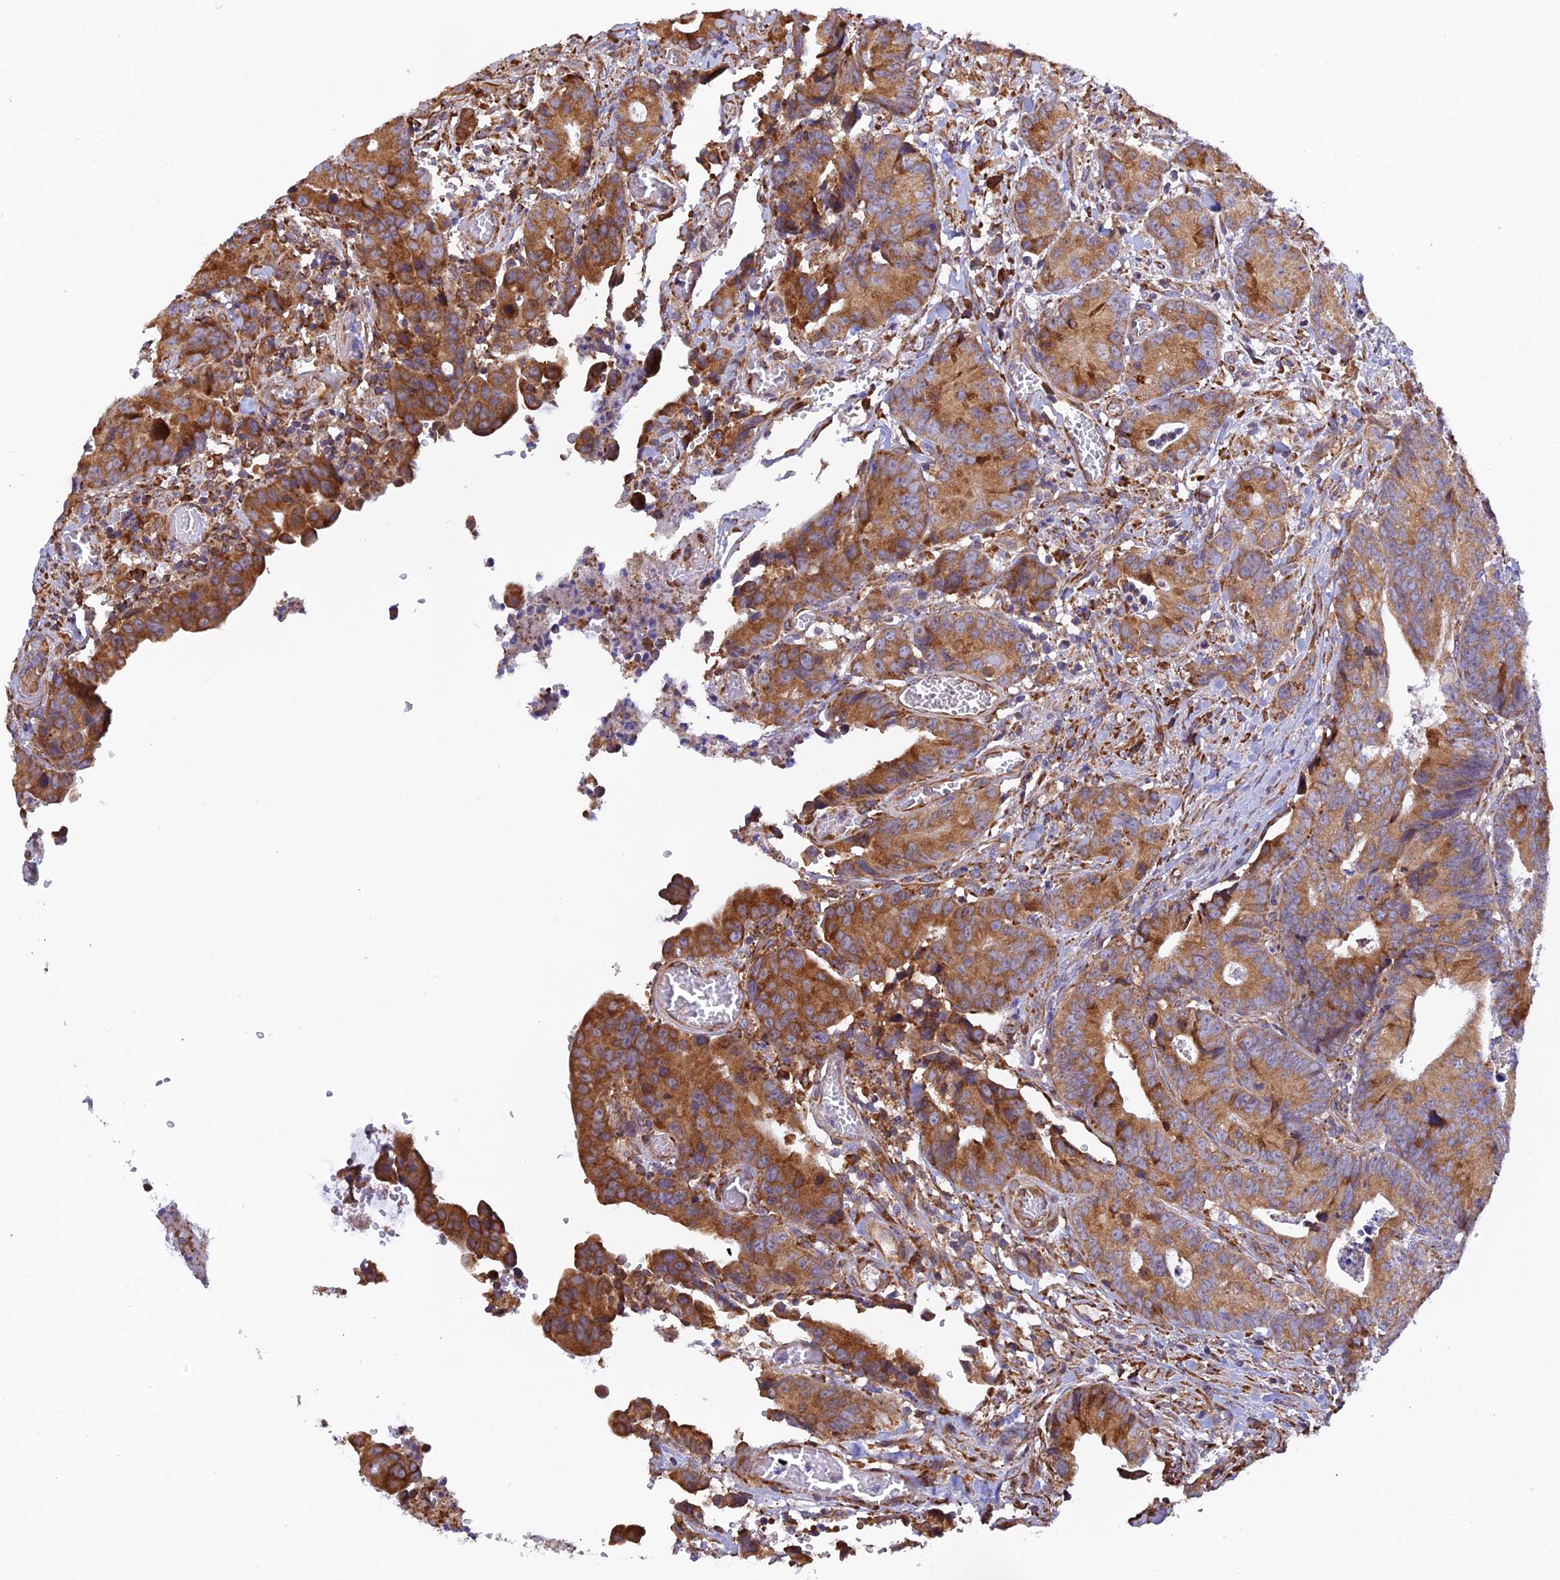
{"staining": {"intensity": "moderate", "quantity": ">75%", "location": "cytoplasmic/membranous"}, "tissue": "colorectal cancer", "cell_type": "Tumor cells", "image_type": "cancer", "snomed": [{"axis": "morphology", "description": "Adenocarcinoma, NOS"}, {"axis": "topography", "description": "Colon"}], "caption": "This is a histology image of IHC staining of colorectal cancer, which shows moderate staining in the cytoplasmic/membranous of tumor cells.", "gene": "RPL5", "patient": {"sex": "female", "age": 57}}